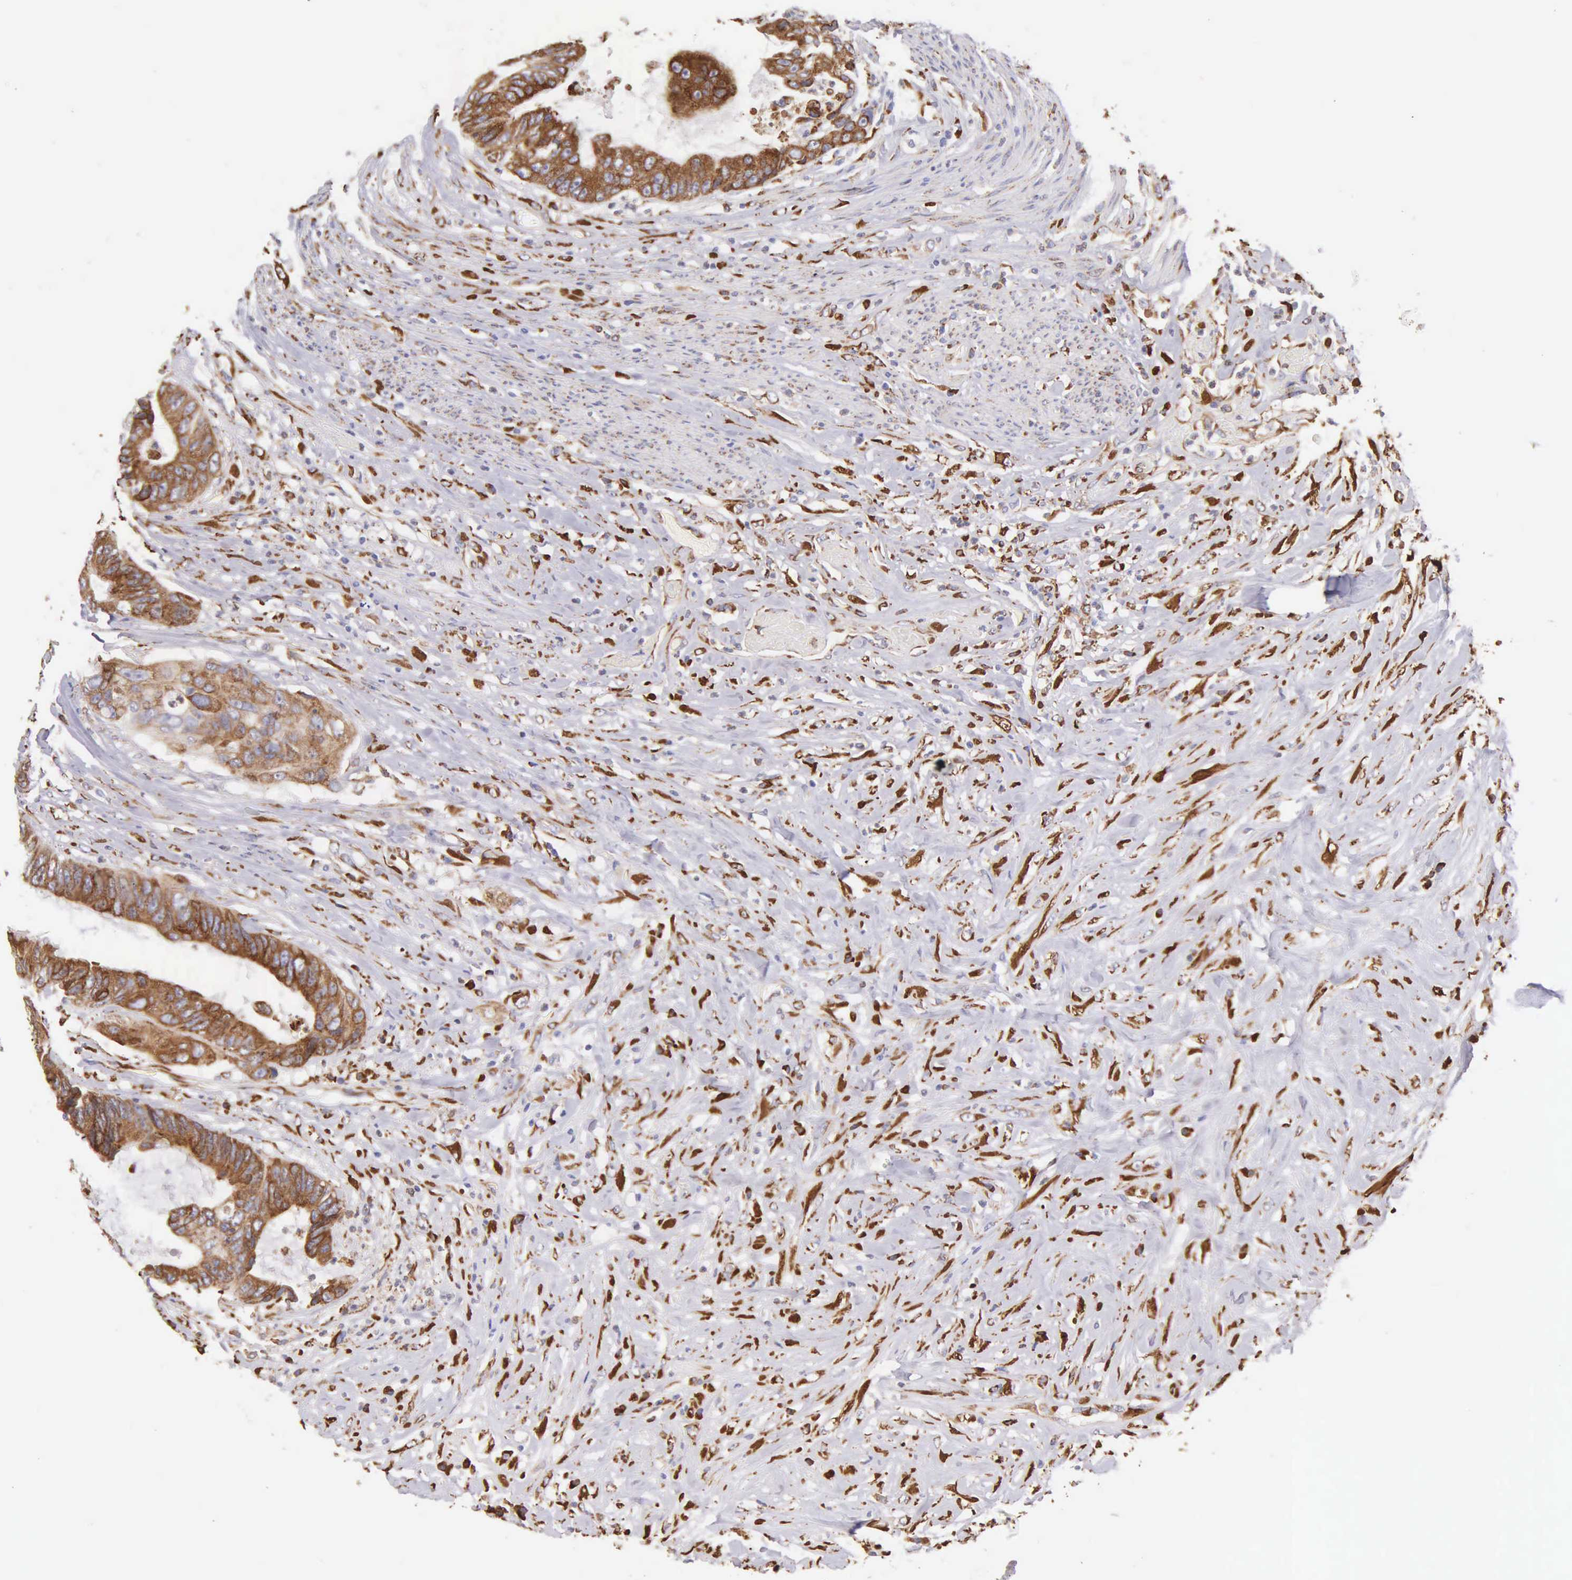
{"staining": {"intensity": "strong", "quantity": ">75%", "location": "cytoplasmic/membranous"}, "tissue": "colorectal cancer", "cell_type": "Tumor cells", "image_type": "cancer", "snomed": [{"axis": "morphology", "description": "Adenocarcinoma, NOS"}, {"axis": "topography", "description": "Rectum"}], "caption": "Colorectal cancer stained for a protein (brown) shows strong cytoplasmic/membranous positive positivity in approximately >75% of tumor cells.", "gene": "CKAP4", "patient": {"sex": "female", "age": 65}}